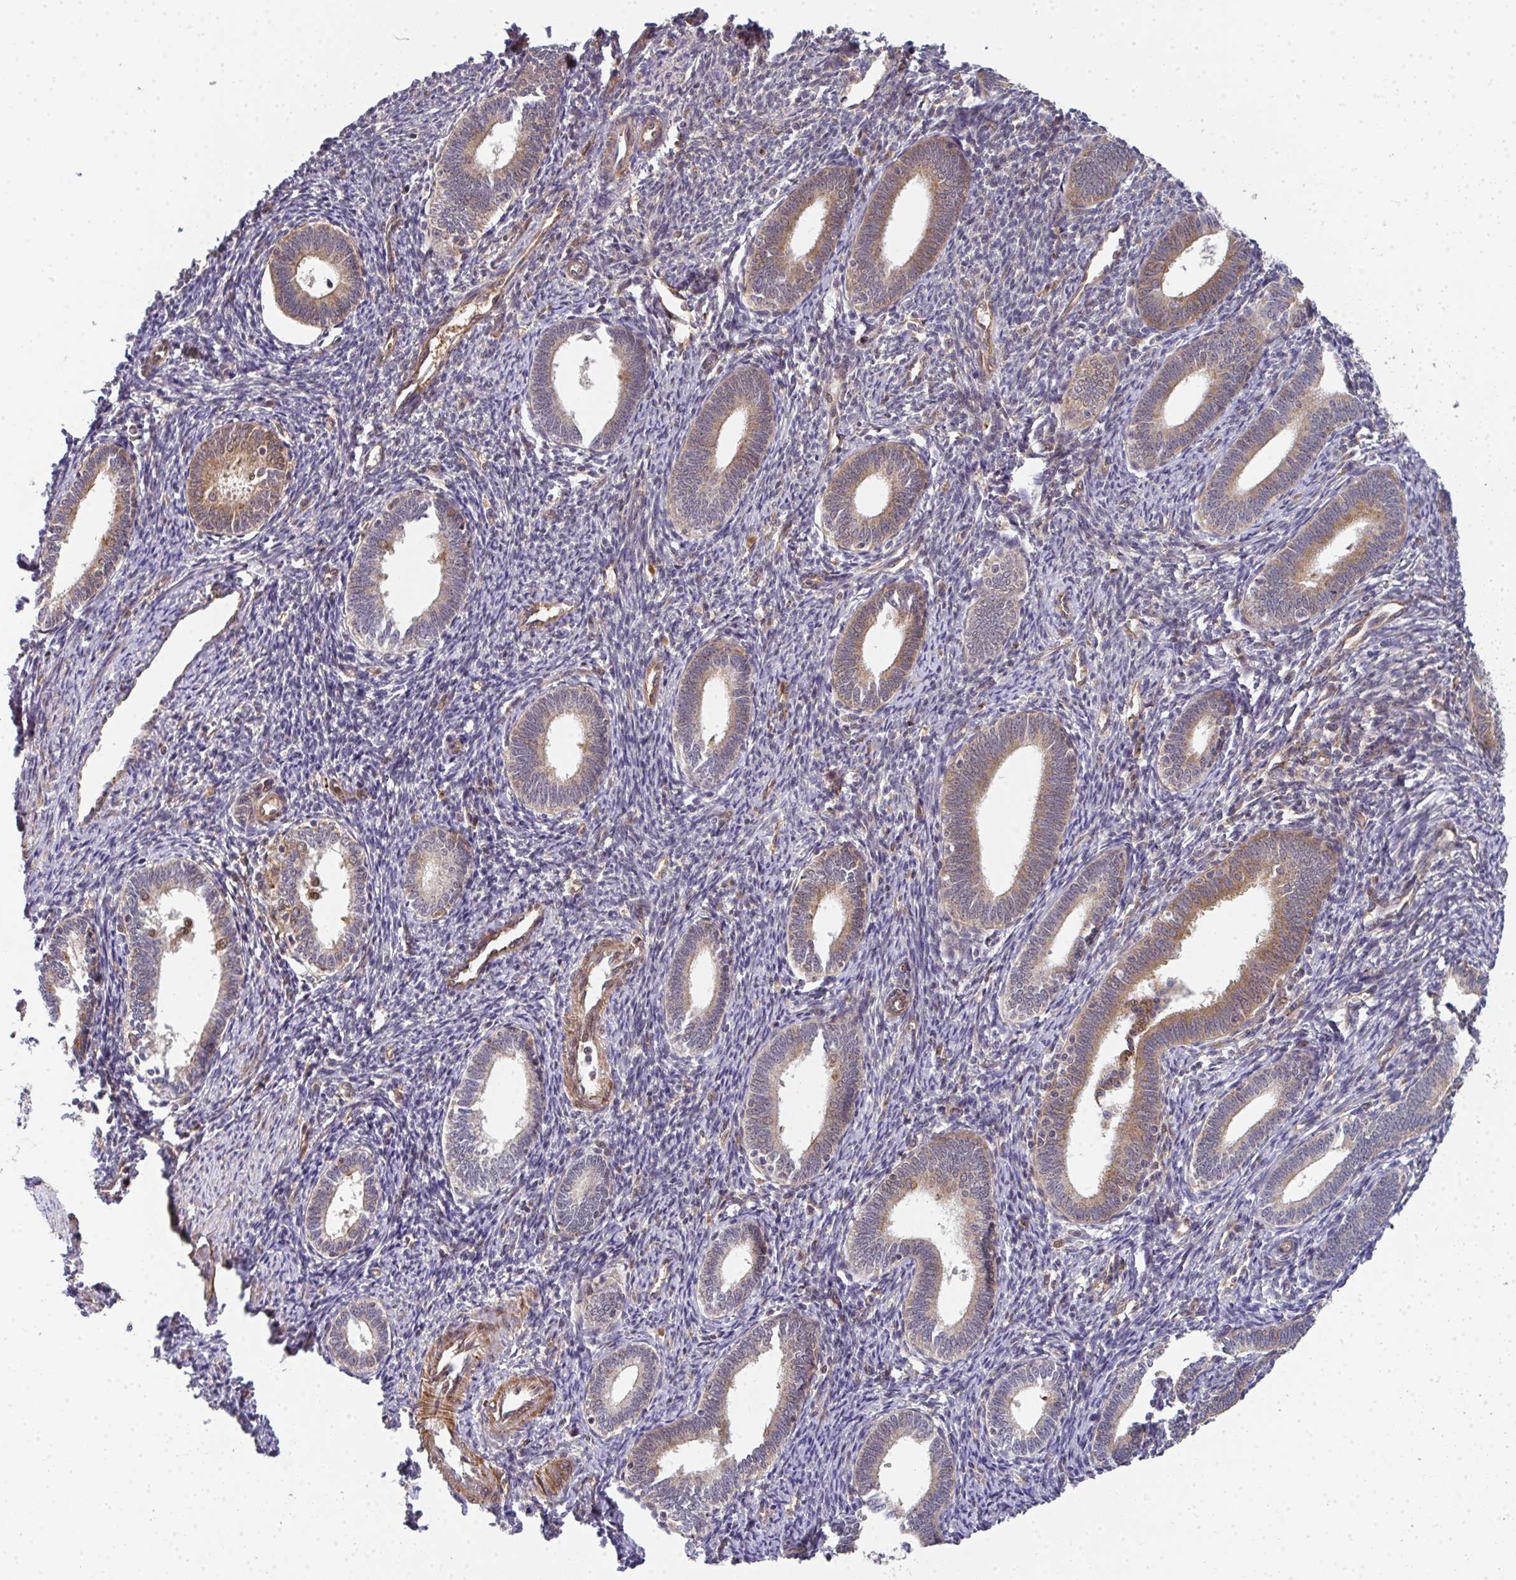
{"staining": {"intensity": "negative", "quantity": "none", "location": "none"}, "tissue": "endometrium", "cell_type": "Cells in endometrial stroma", "image_type": "normal", "snomed": [{"axis": "morphology", "description": "Normal tissue, NOS"}, {"axis": "topography", "description": "Endometrium"}], "caption": "A micrograph of endometrium stained for a protein exhibits no brown staining in cells in endometrial stroma. The staining was performed using DAB to visualize the protein expression in brown, while the nuclei were stained in blue with hematoxylin (Magnification: 20x).", "gene": "SIMC1", "patient": {"sex": "female", "age": 41}}